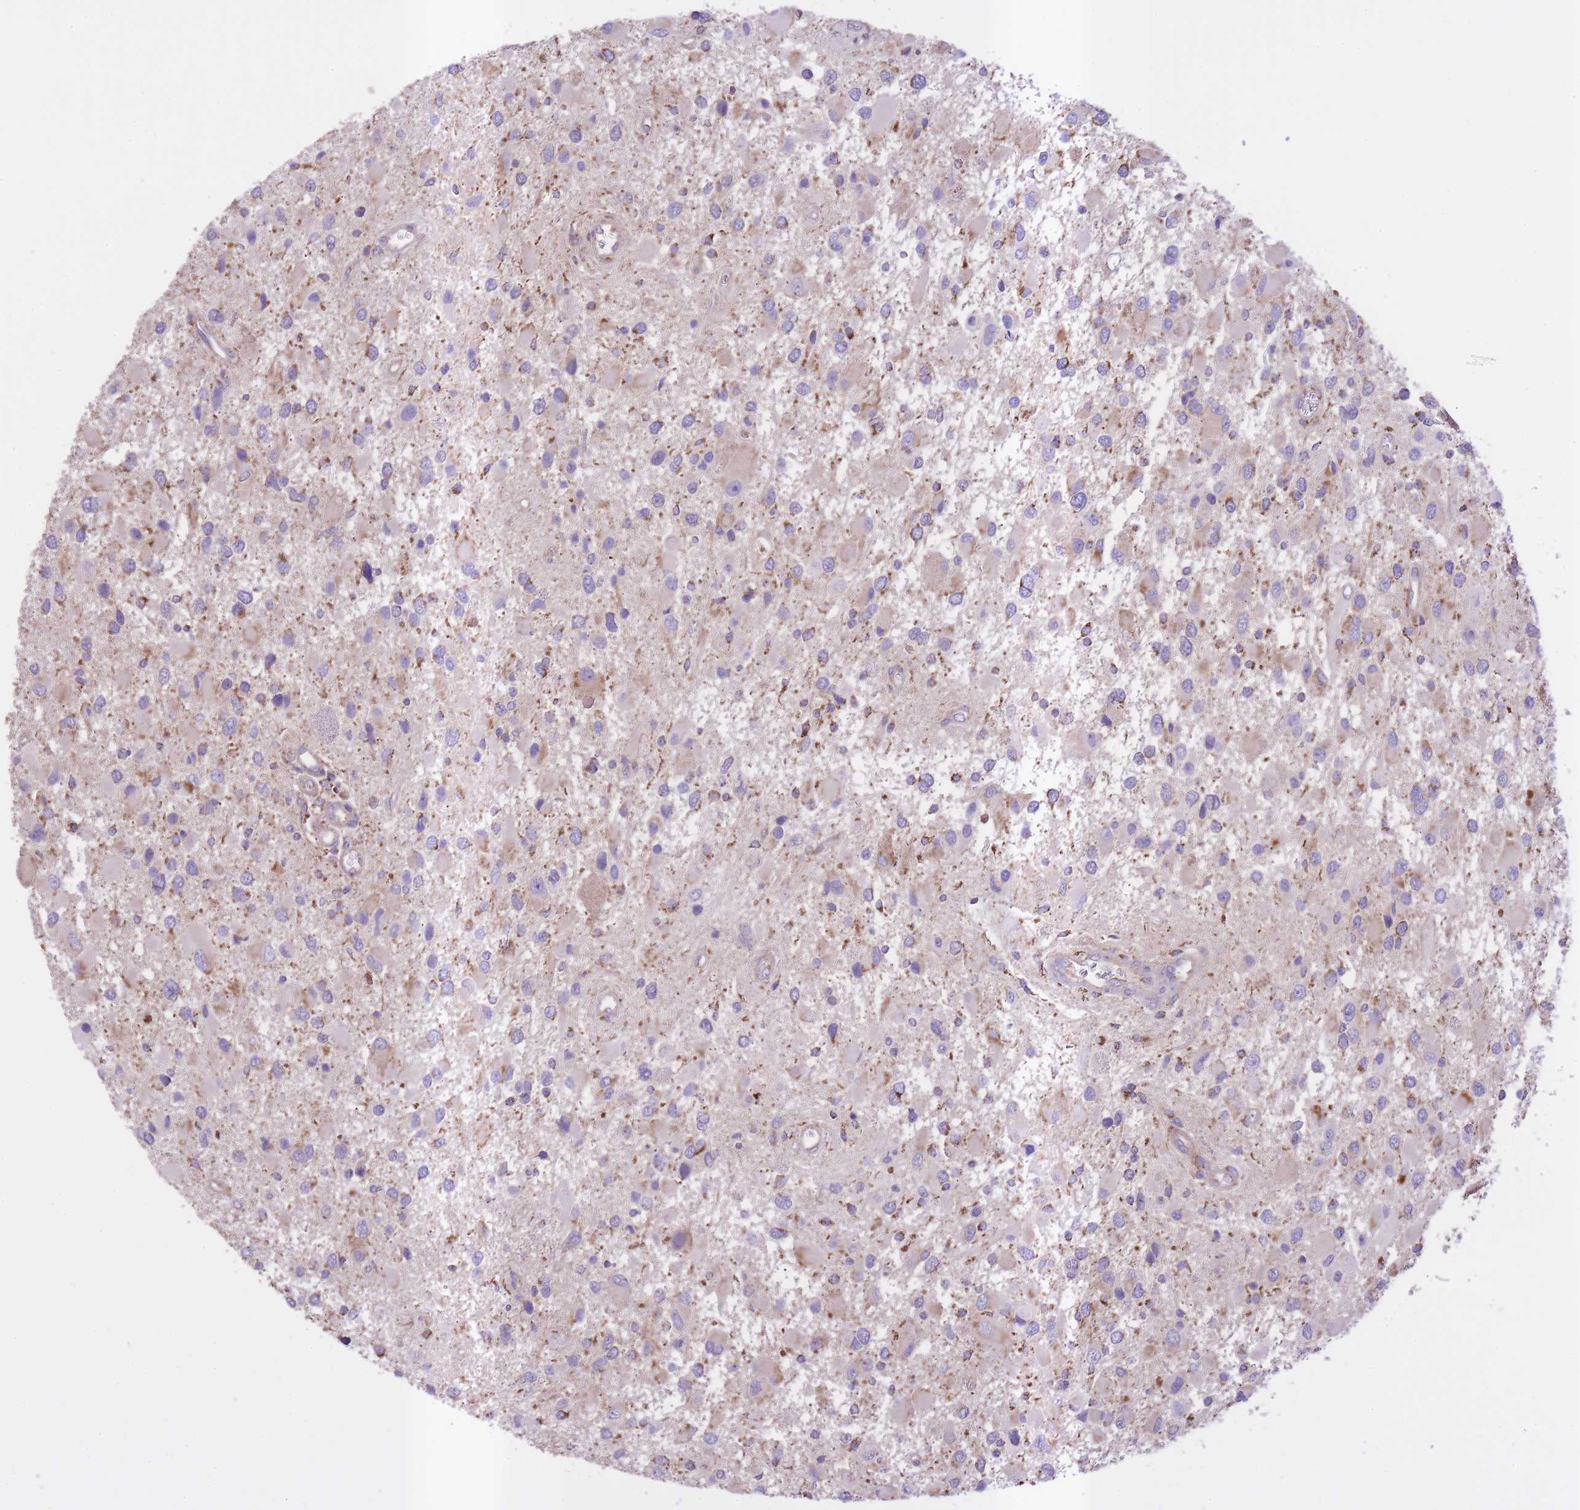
{"staining": {"intensity": "moderate", "quantity": "<25%", "location": "cytoplasmic/membranous"}, "tissue": "glioma", "cell_type": "Tumor cells", "image_type": "cancer", "snomed": [{"axis": "morphology", "description": "Glioma, malignant, High grade"}, {"axis": "topography", "description": "Brain"}], "caption": "Malignant glioma (high-grade) tissue reveals moderate cytoplasmic/membranous expression in about <25% of tumor cells (DAB IHC with brightfield microscopy, high magnification).", "gene": "ST3GAL3", "patient": {"sex": "male", "age": 53}}